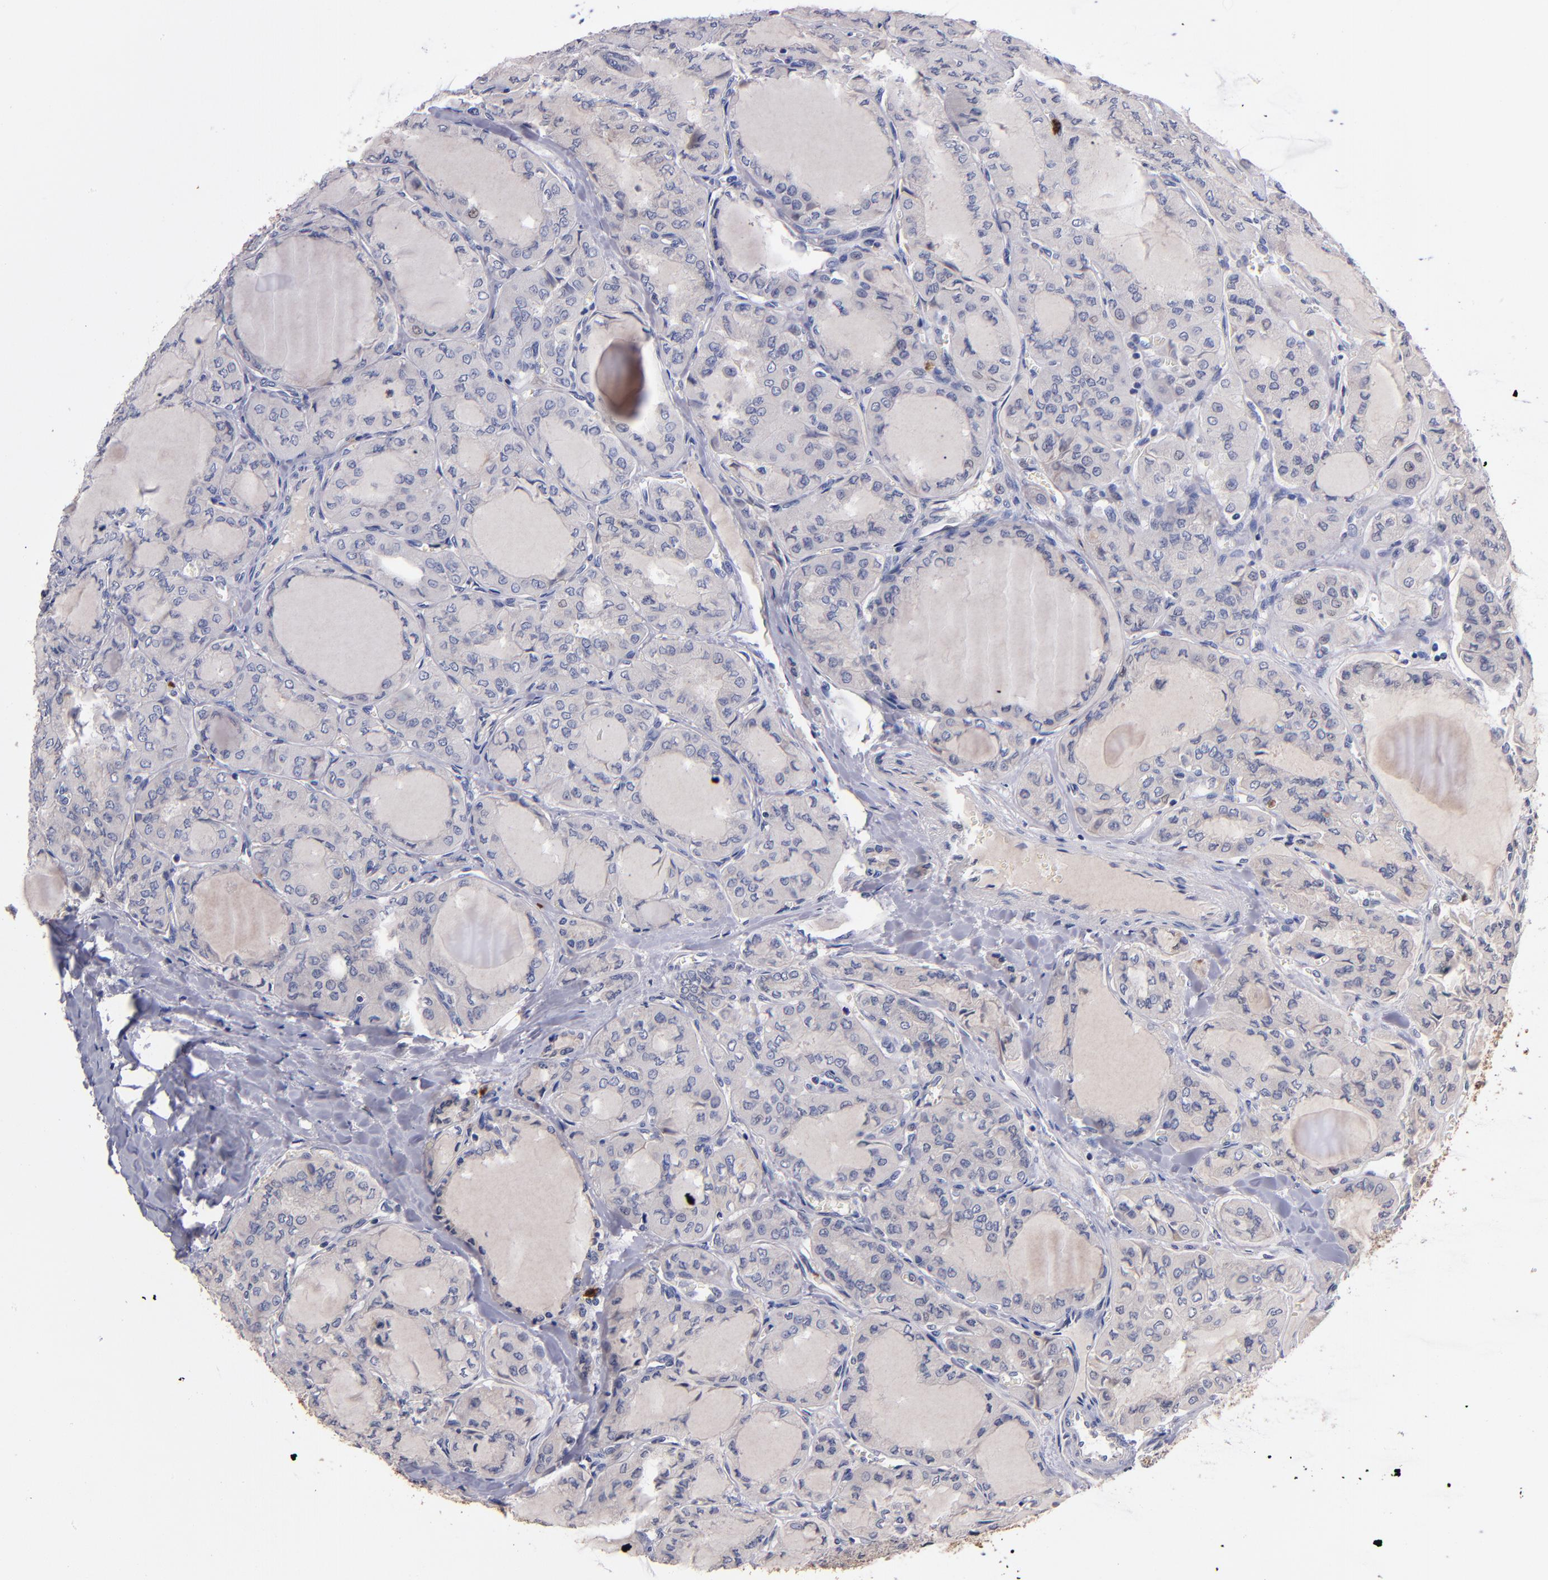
{"staining": {"intensity": "negative", "quantity": "none", "location": "none"}, "tissue": "thyroid cancer", "cell_type": "Tumor cells", "image_type": "cancer", "snomed": [{"axis": "morphology", "description": "Papillary adenocarcinoma, NOS"}, {"axis": "topography", "description": "Thyroid gland"}], "caption": "Tumor cells show no significant expression in thyroid papillary adenocarcinoma.", "gene": "TTLL12", "patient": {"sex": "male", "age": 20}}